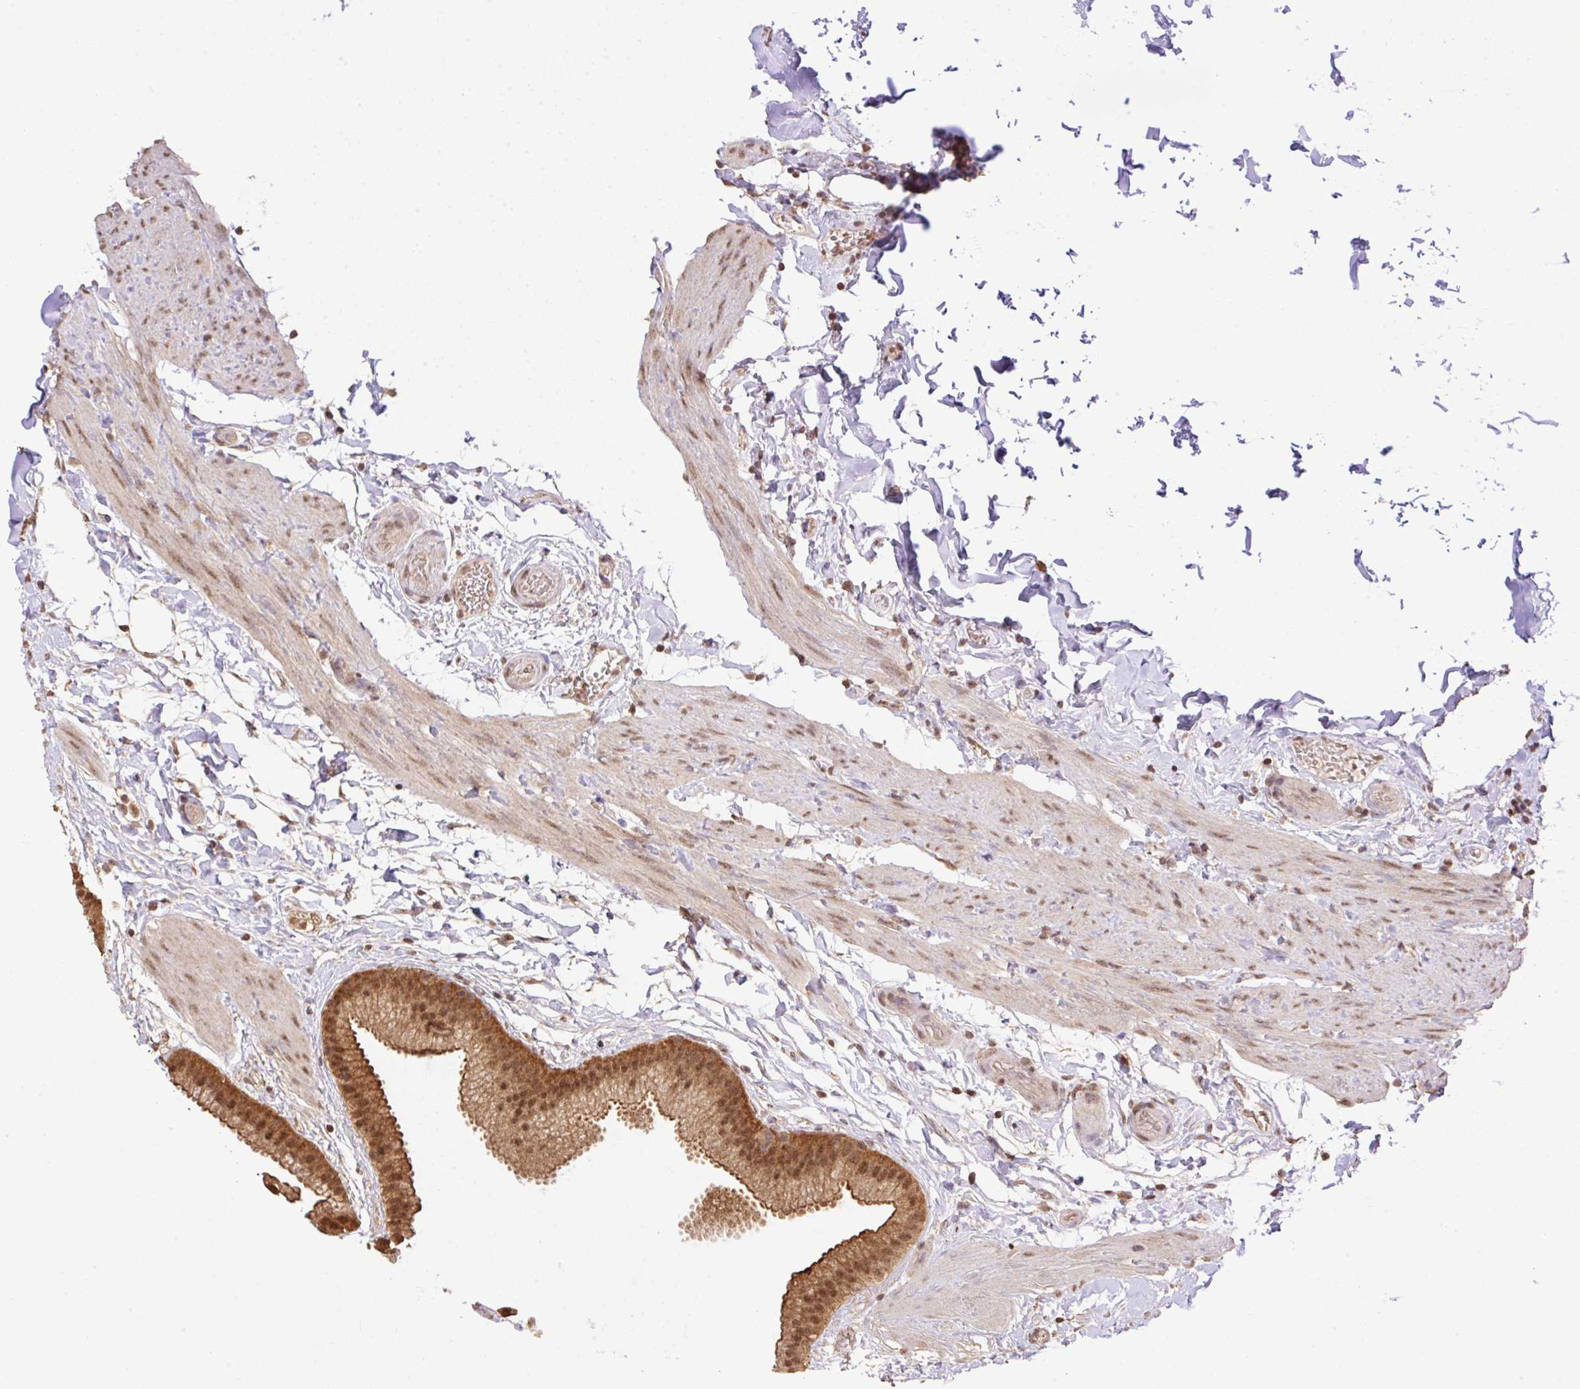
{"staining": {"intensity": "moderate", "quantity": ">75%", "location": "cytoplasmic/membranous,nuclear"}, "tissue": "gallbladder", "cell_type": "Glandular cells", "image_type": "normal", "snomed": [{"axis": "morphology", "description": "Normal tissue, NOS"}, {"axis": "topography", "description": "Gallbladder"}], "caption": "Benign gallbladder demonstrates moderate cytoplasmic/membranous,nuclear expression in about >75% of glandular cells.", "gene": "VPS25", "patient": {"sex": "female", "age": 63}}